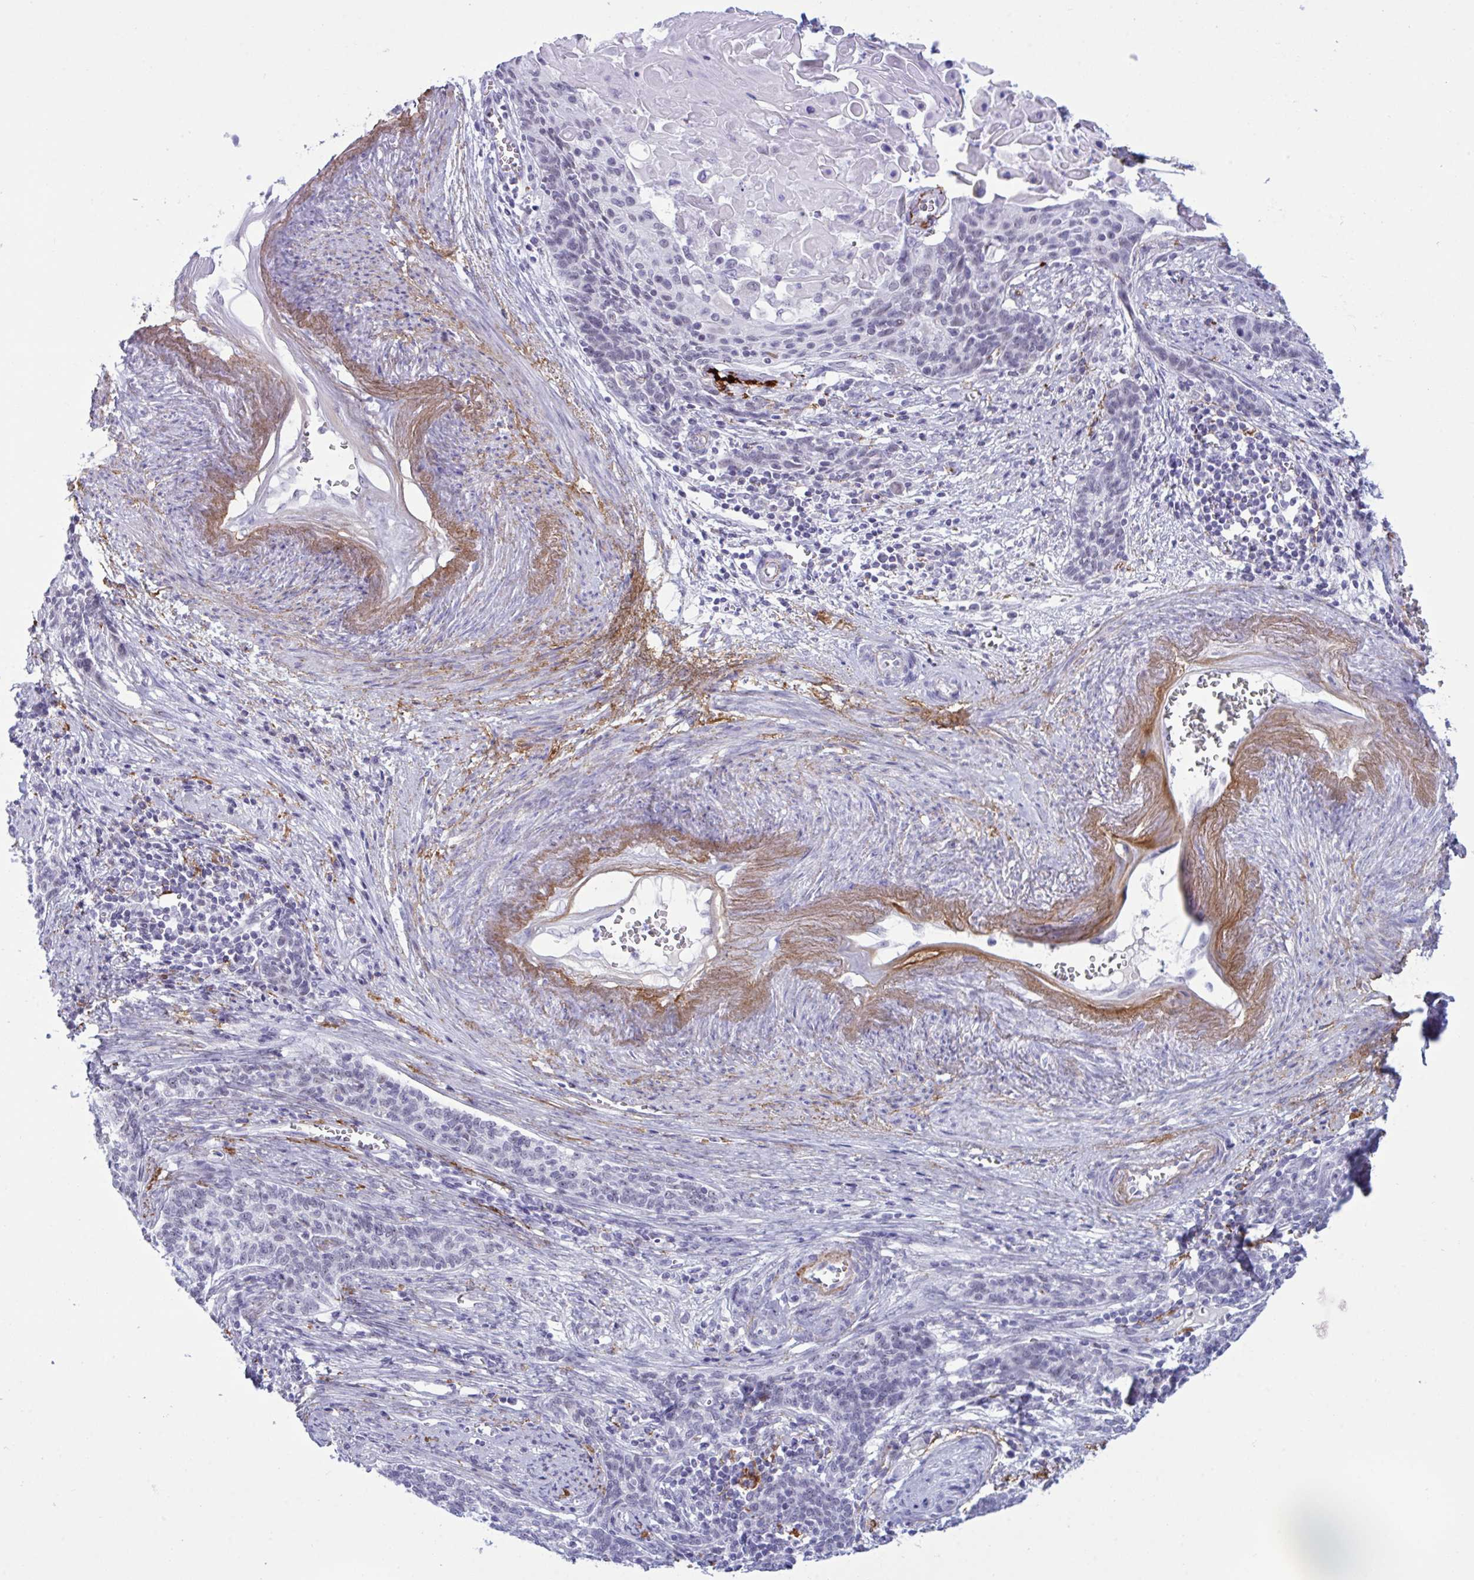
{"staining": {"intensity": "negative", "quantity": "none", "location": "none"}, "tissue": "cervical cancer", "cell_type": "Tumor cells", "image_type": "cancer", "snomed": [{"axis": "morphology", "description": "Squamous cell carcinoma, NOS"}, {"axis": "topography", "description": "Cervix"}], "caption": "An immunohistochemistry (IHC) photomicrograph of cervical cancer (squamous cell carcinoma) is shown. There is no staining in tumor cells of cervical cancer (squamous cell carcinoma).", "gene": "ELN", "patient": {"sex": "female", "age": 39}}